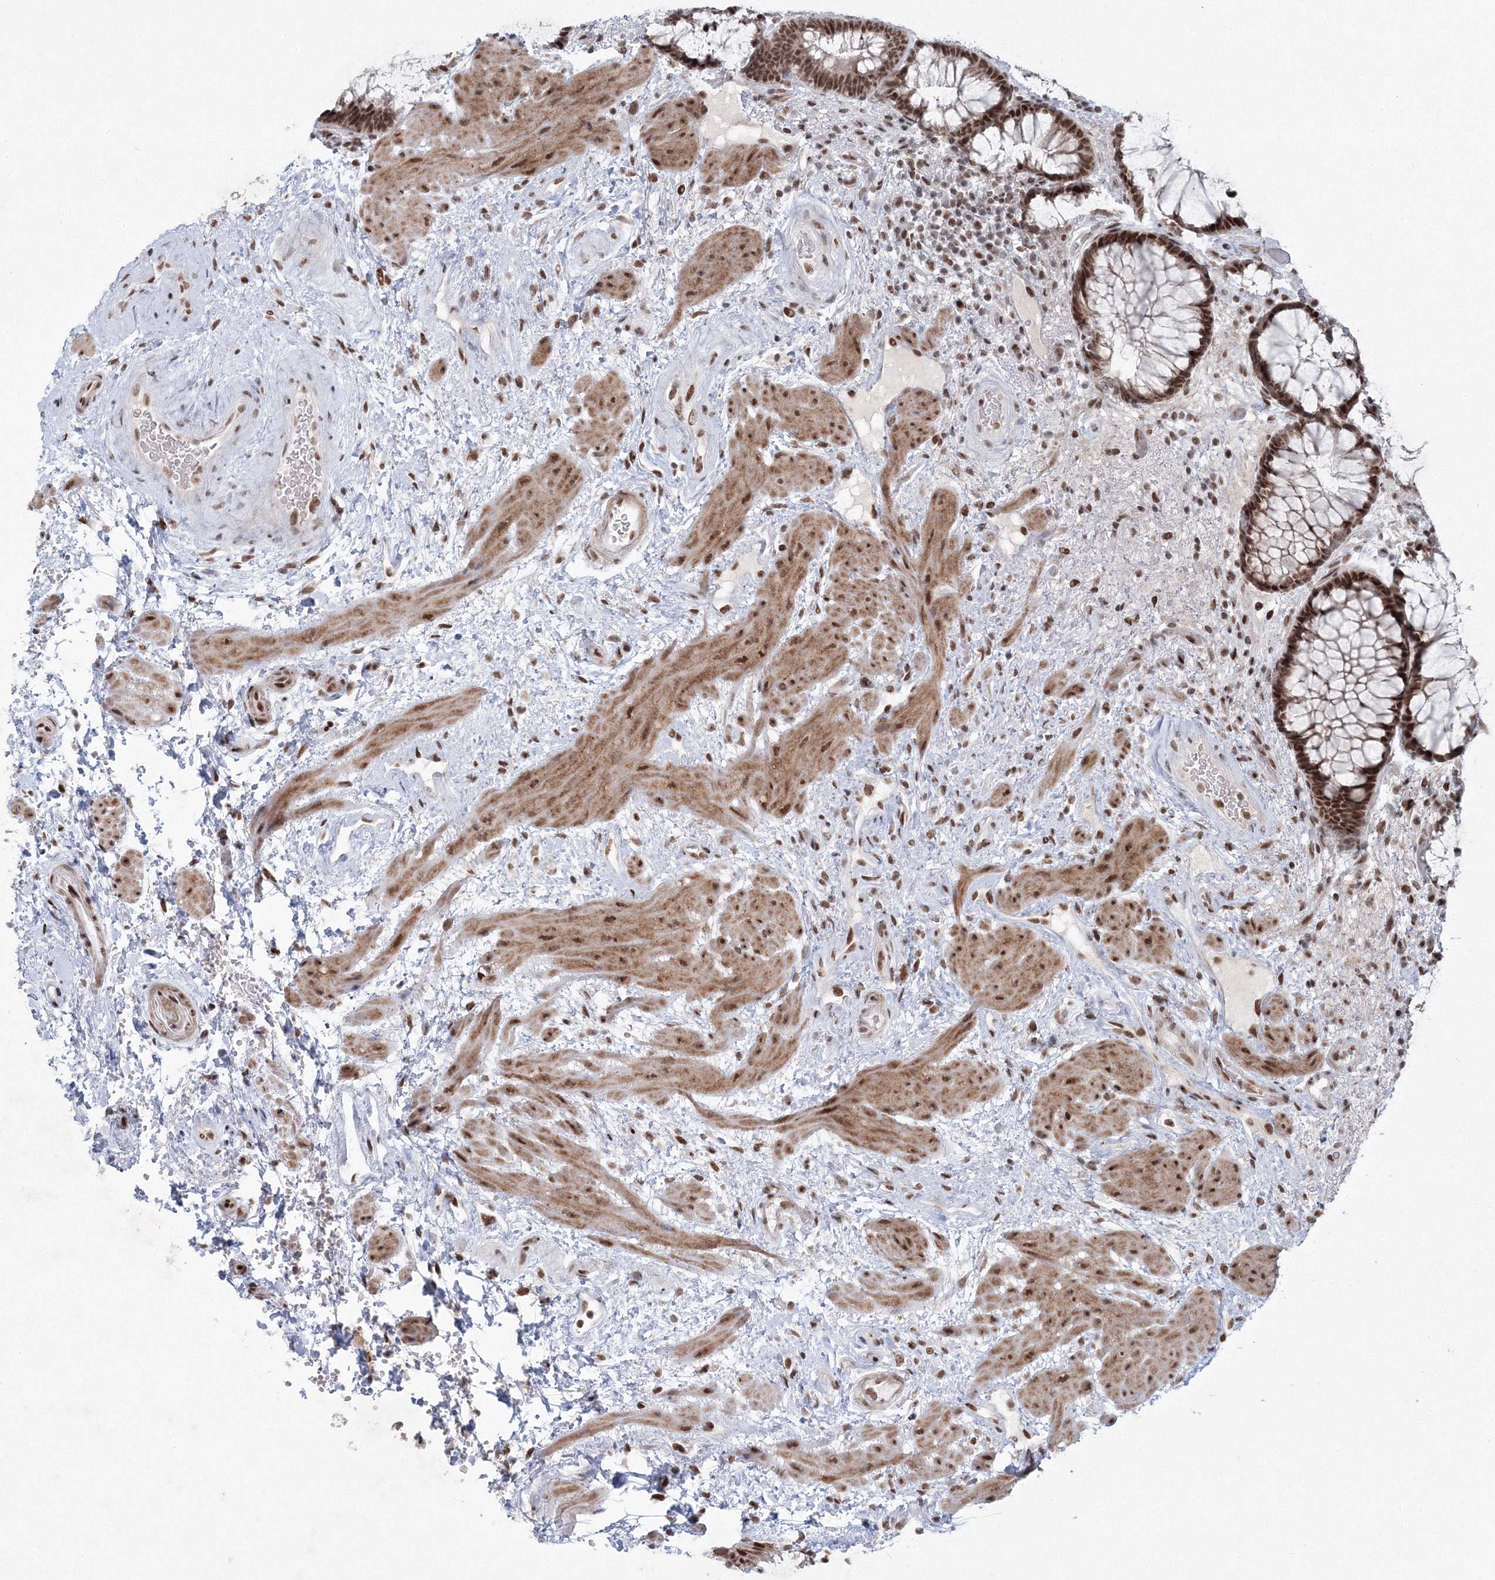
{"staining": {"intensity": "moderate", "quantity": ">75%", "location": "cytoplasmic/membranous,nuclear"}, "tissue": "rectum", "cell_type": "Glandular cells", "image_type": "normal", "snomed": [{"axis": "morphology", "description": "Normal tissue, NOS"}, {"axis": "topography", "description": "Rectum"}], "caption": "A brown stain highlights moderate cytoplasmic/membranous,nuclear positivity of a protein in glandular cells of benign human rectum. The staining was performed using DAB, with brown indicating positive protein expression. Nuclei are stained blue with hematoxylin.", "gene": "C3orf33", "patient": {"sex": "male", "age": 51}}